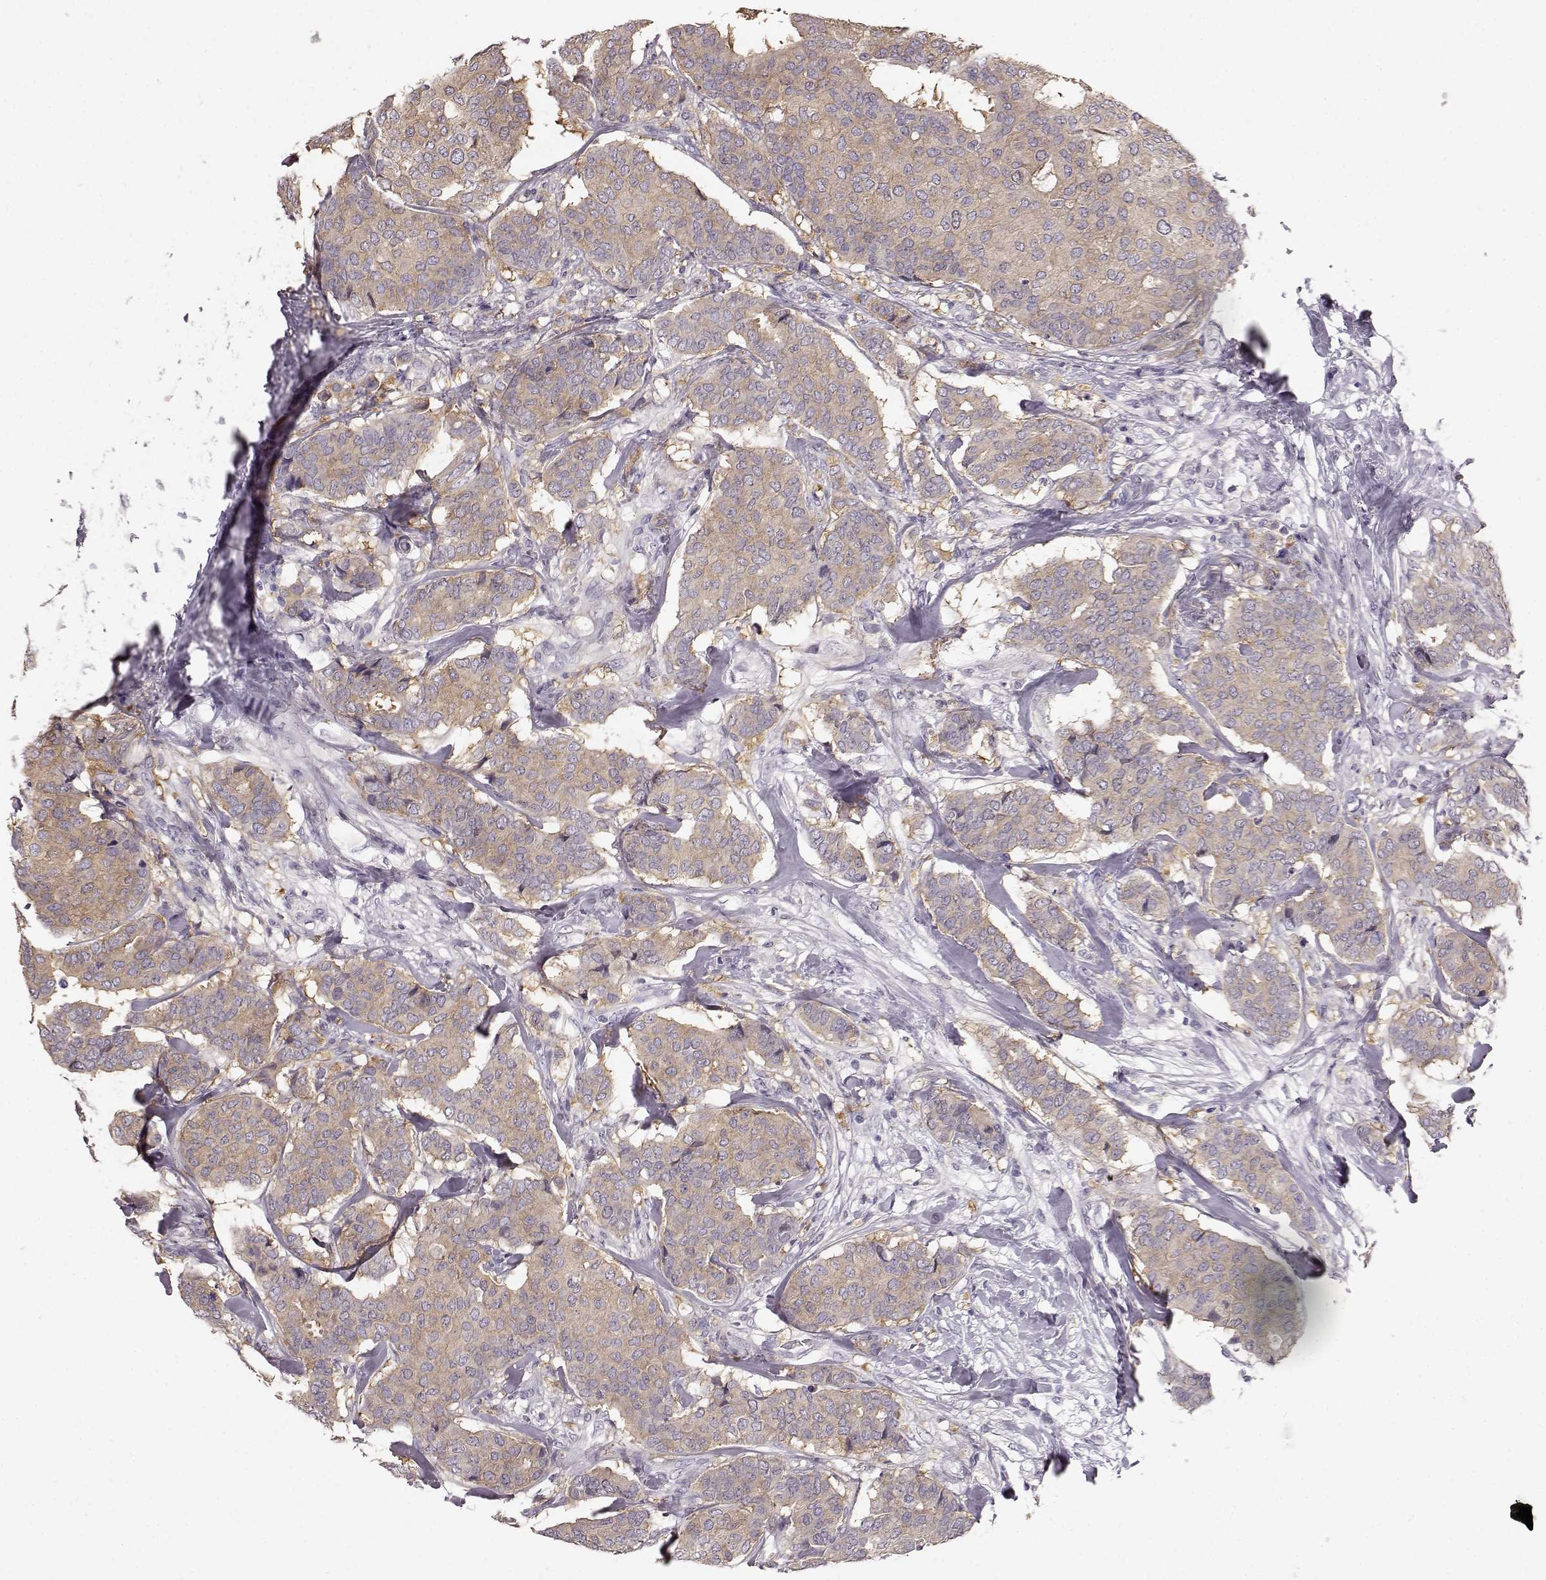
{"staining": {"intensity": "weak", "quantity": ">75%", "location": "cytoplasmic/membranous"}, "tissue": "breast cancer", "cell_type": "Tumor cells", "image_type": "cancer", "snomed": [{"axis": "morphology", "description": "Duct carcinoma"}, {"axis": "topography", "description": "Breast"}], "caption": "Human breast cancer (invasive ductal carcinoma) stained with a protein marker exhibits weak staining in tumor cells.", "gene": "GPR50", "patient": {"sex": "female", "age": 75}}